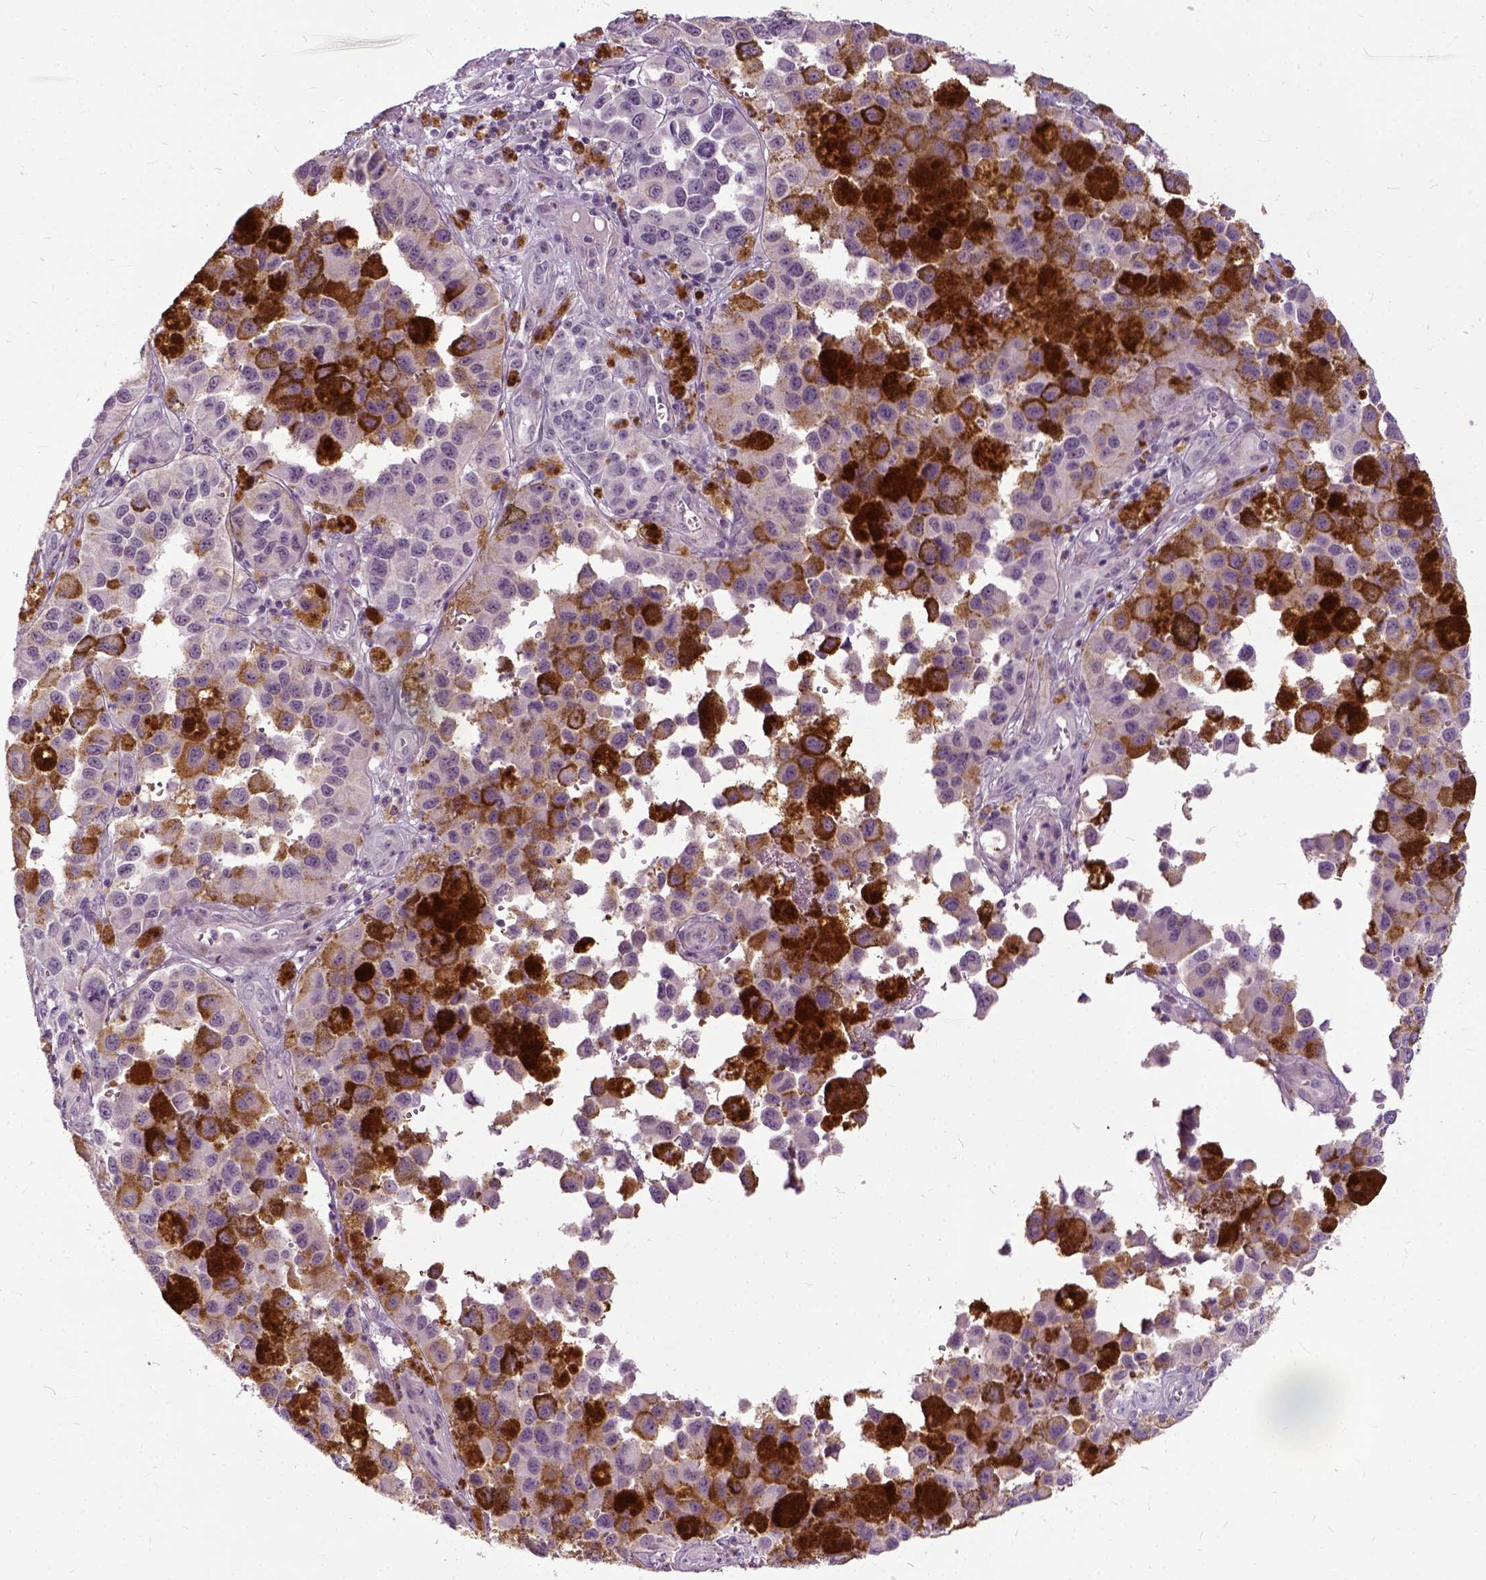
{"staining": {"intensity": "negative", "quantity": "none", "location": "none"}, "tissue": "melanoma", "cell_type": "Tumor cells", "image_type": "cancer", "snomed": [{"axis": "morphology", "description": "Malignant melanoma, NOS"}, {"axis": "topography", "description": "Skin"}], "caption": "Tumor cells show no significant staining in melanoma. Nuclei are stained in blue.", "gene": "ILRUN", "patient": {"sex": "female", "age": 58}}